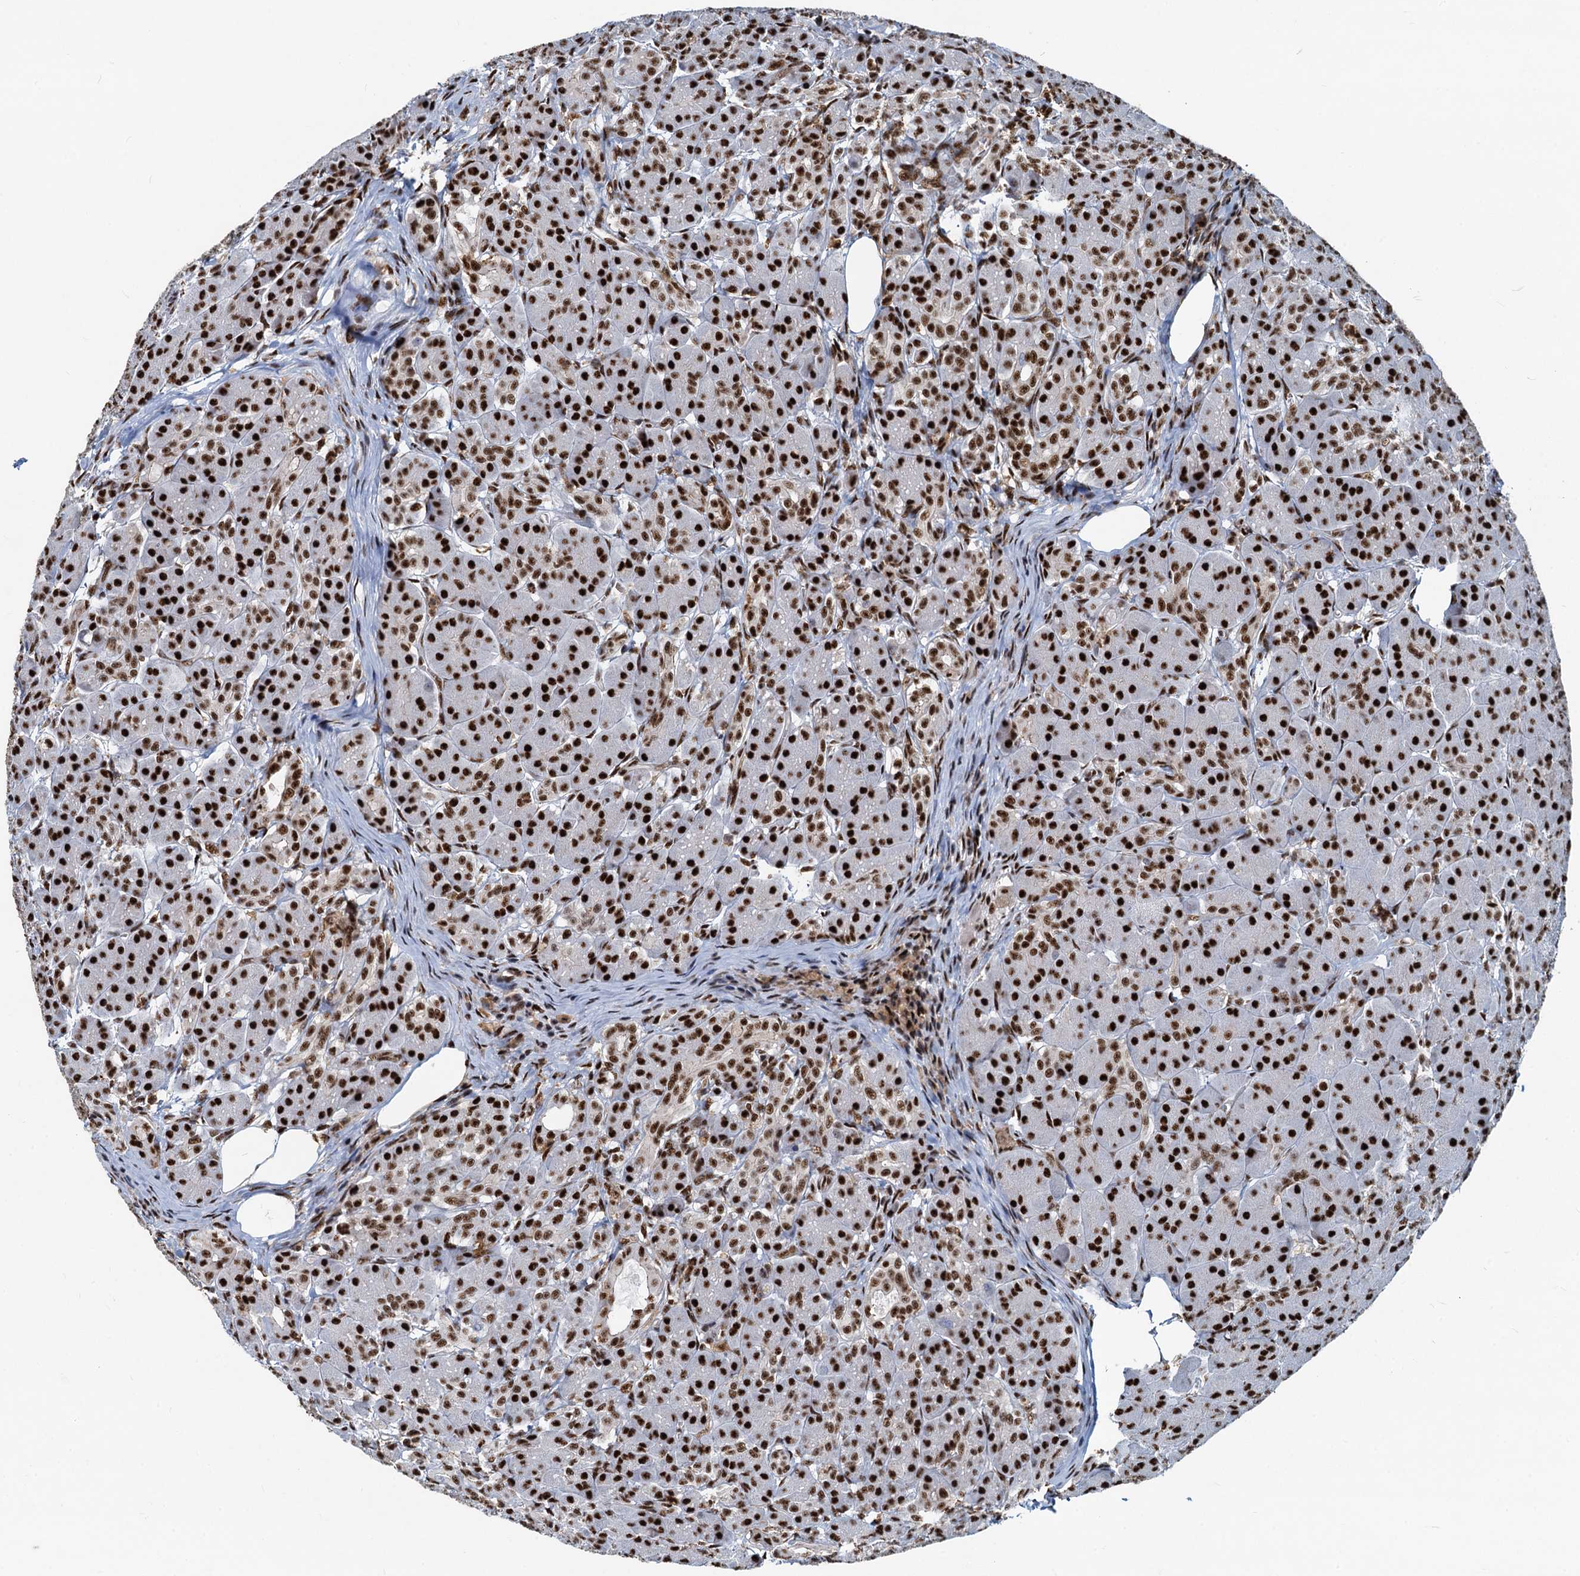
{"staining": {"intensity": "strong", "quantity": ">75%", "location": "nuclear"}, "tissue": "pancreas", "cell_type": "Exocrine glandular cells", "image_type": "normal", "snomed": [{"axis": "morphology", "description": "Normal tissue, NOS"}, {"axis": "topography", "description": "Pancreas"}], "caption": "Exocrine glandular cells demonstrate strong nuclear positivity in approximately >75% of cells in normal pancreas. Nuclei are stained in blue.", "gene": "RBM26", "patient": {"sex": "male", "age": 63}}